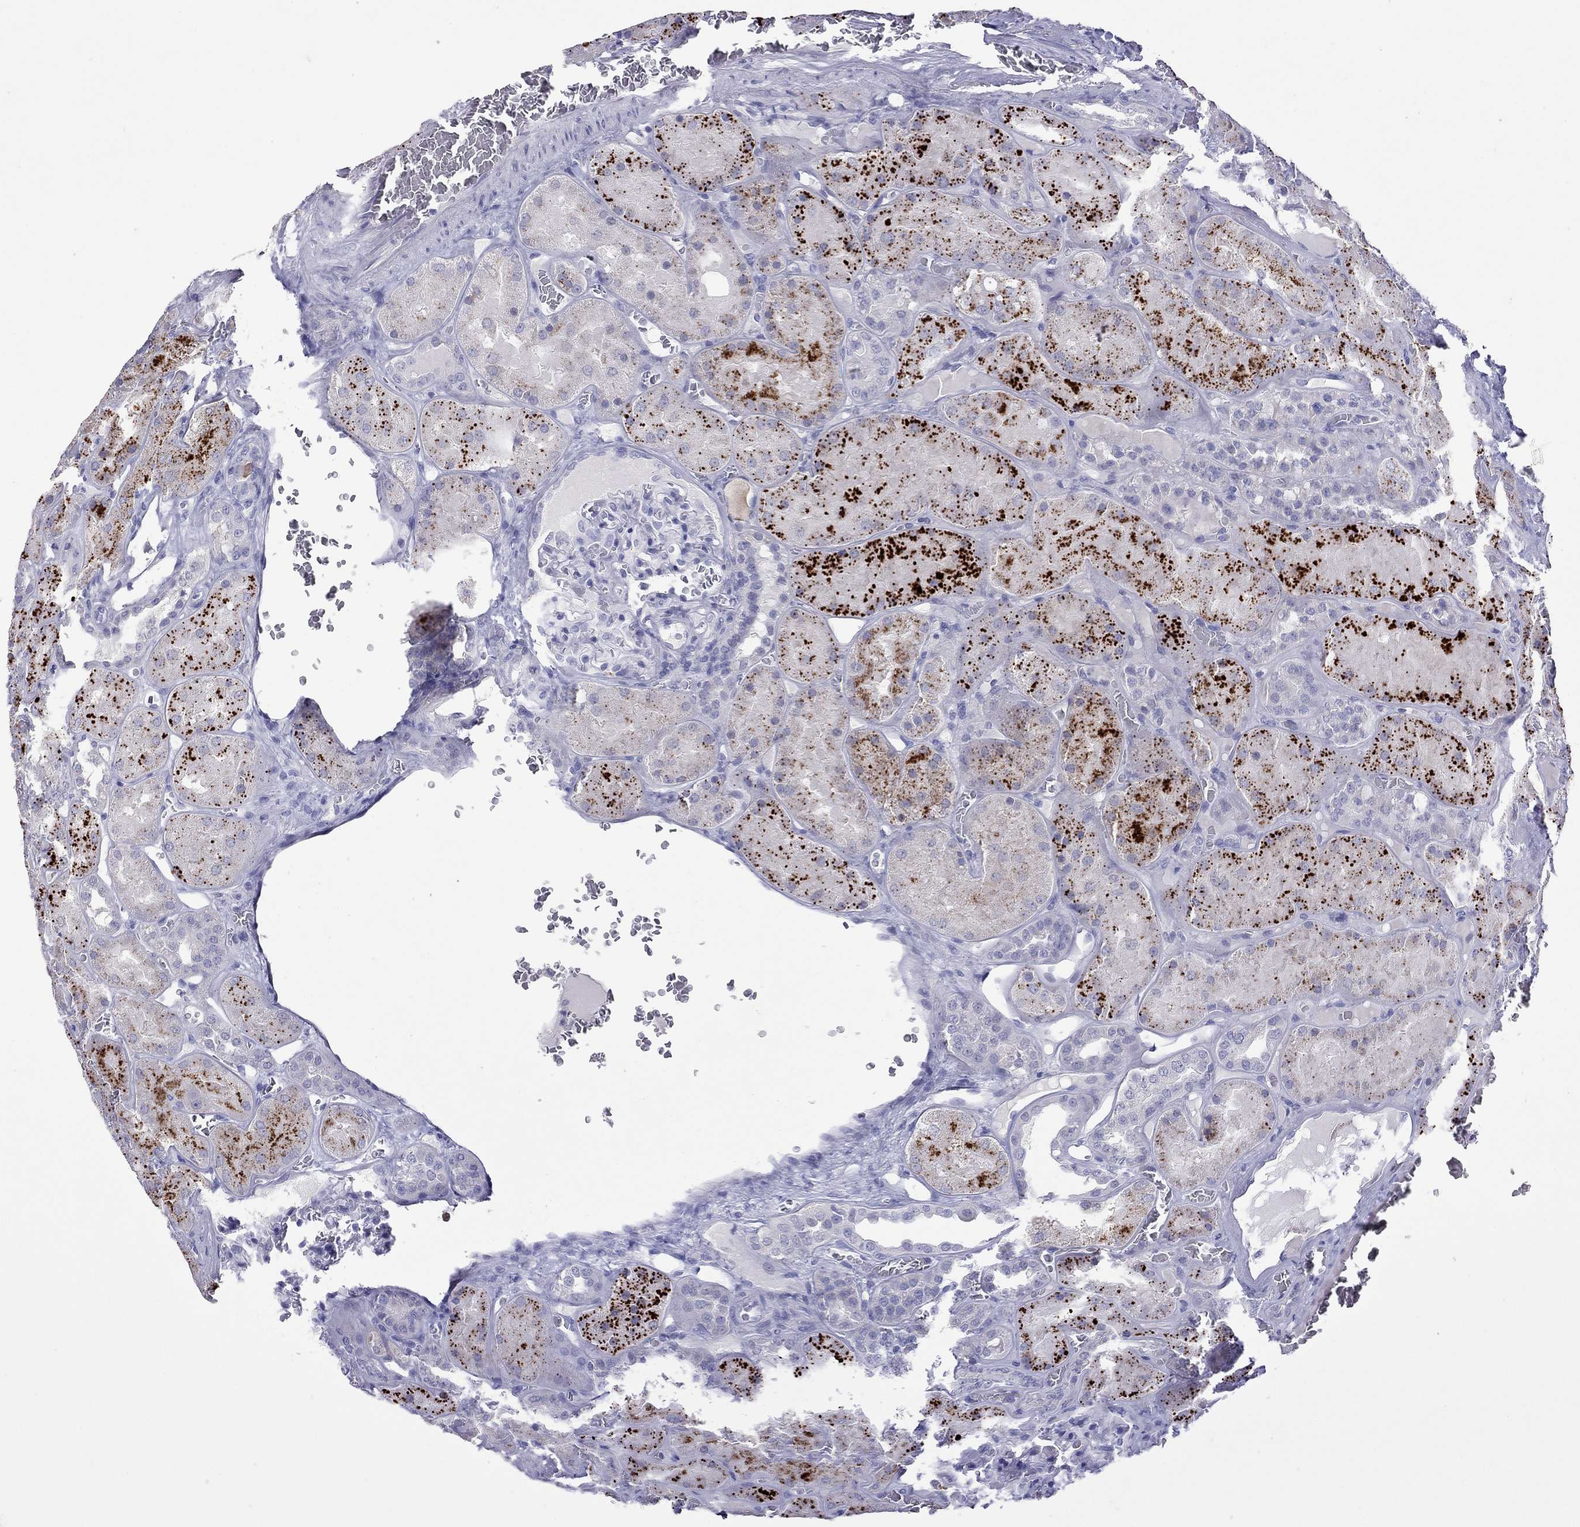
{"staining": {"intensity": "negative", "quantity": "none", "location": "none"}, "tissue": "kidney", "cell_type": "Cells in glomeruli", "image_type": "normal", "snomed": [{"axis": "morphology", "description": "Normal tissue, NOS"}, {"axis": "topography", "description": "Kidney"}], "caption": "Immunohistochemistry (IHC) of benign kidney shows no positivity in cells in glomeruli.", "gene": "SLAMF1", "patient": {"sex": "male", "age": 73}}